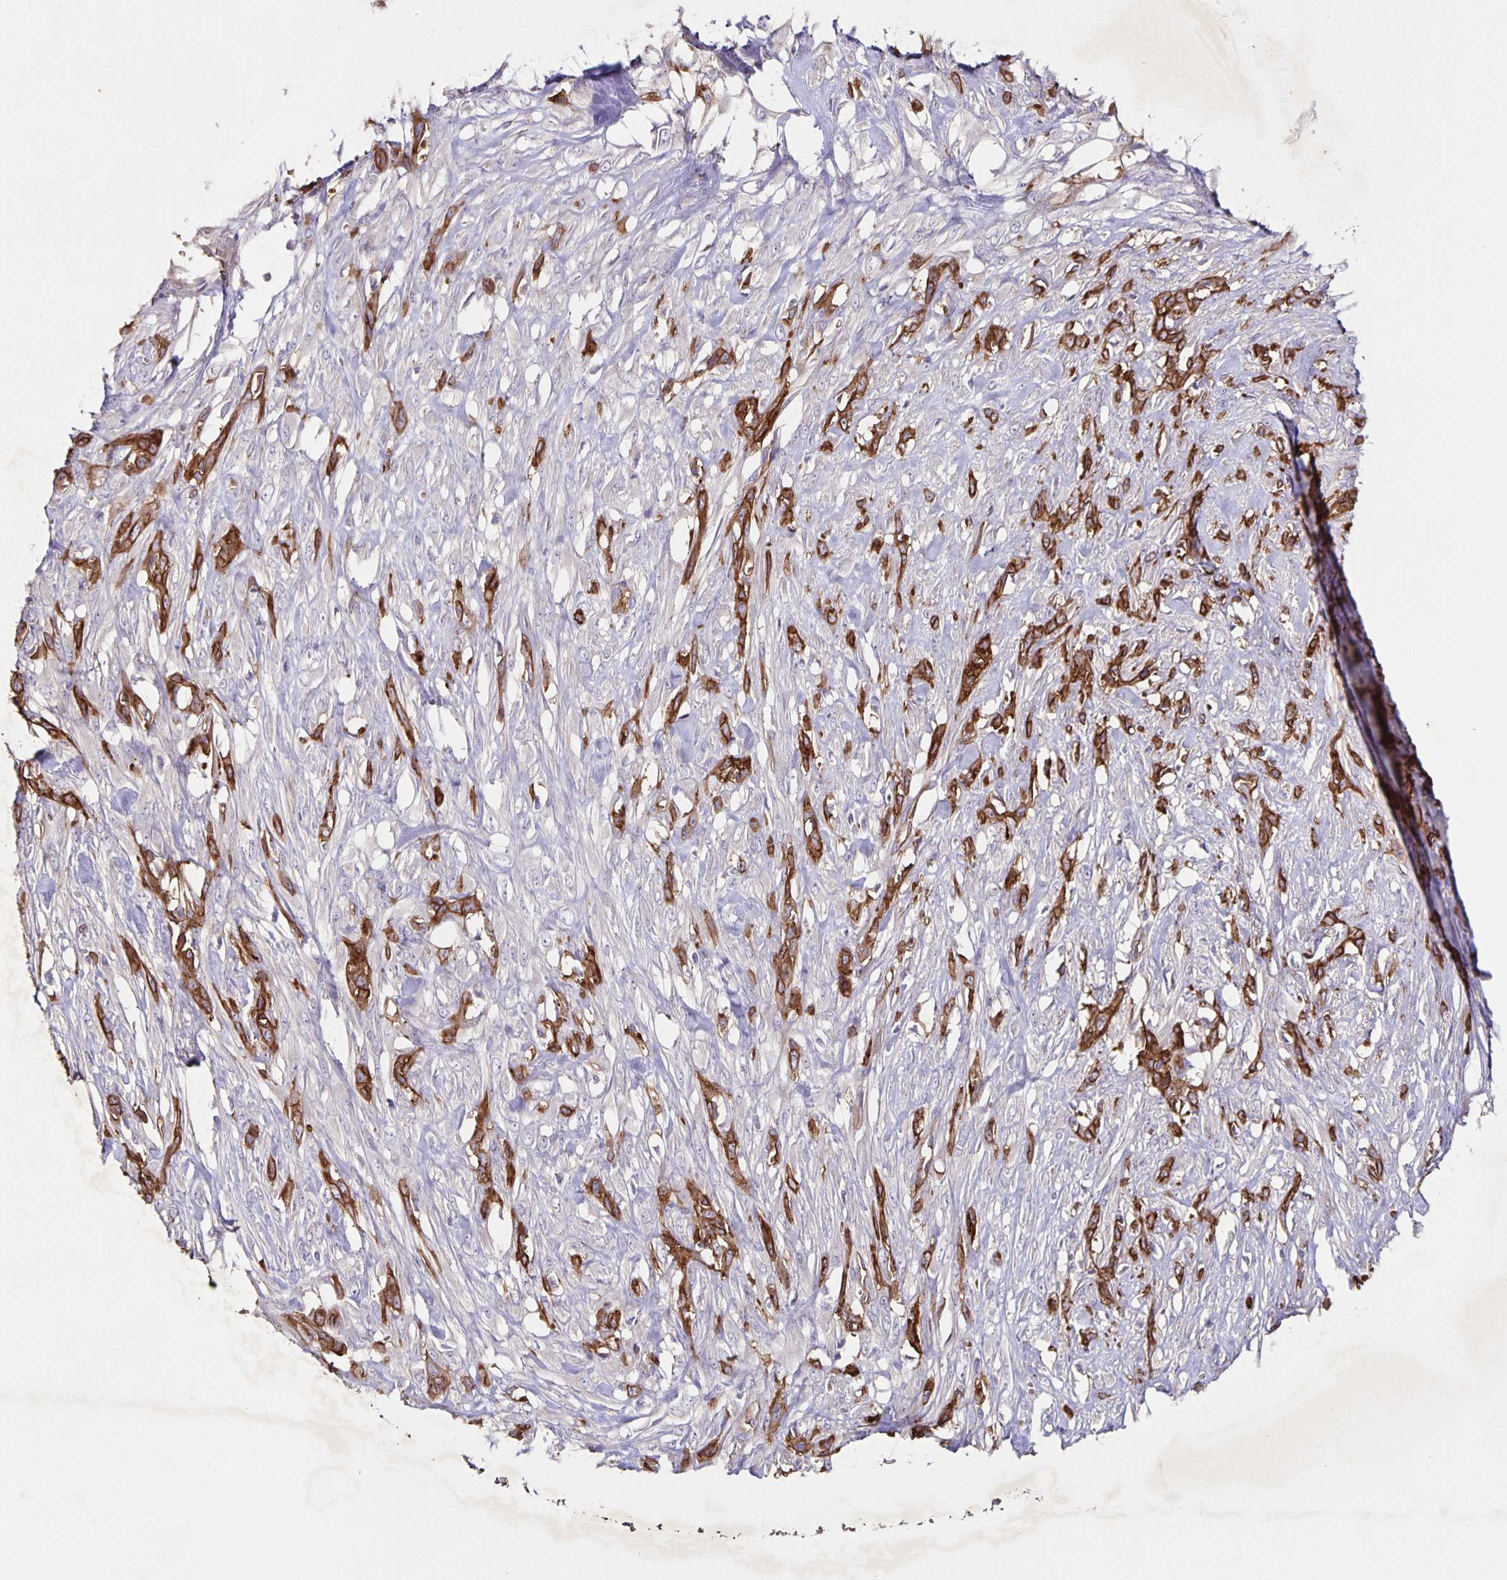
{"staining": {"intensity": "strong", "quantity": ">75%", "location": "cytoplasmic/membranous"}, "tissue": "skin cancer", "cell_type": "Tumor cells", "image_type": "cancer", "snomed": [{"axis": "morphology", "description": "Squamous cell carcinoma, NOS"}, {"axis": "topography", "description": "Skin"}], "caption": "Human squamous cell carcinoma (skin) stained with a brown dye demonstrates strong cytoplasmic/membranous positive staining in about >75% of tumor cells.", "gene": "ITGA2", "patient": {"sex": "female", "age": 59}}